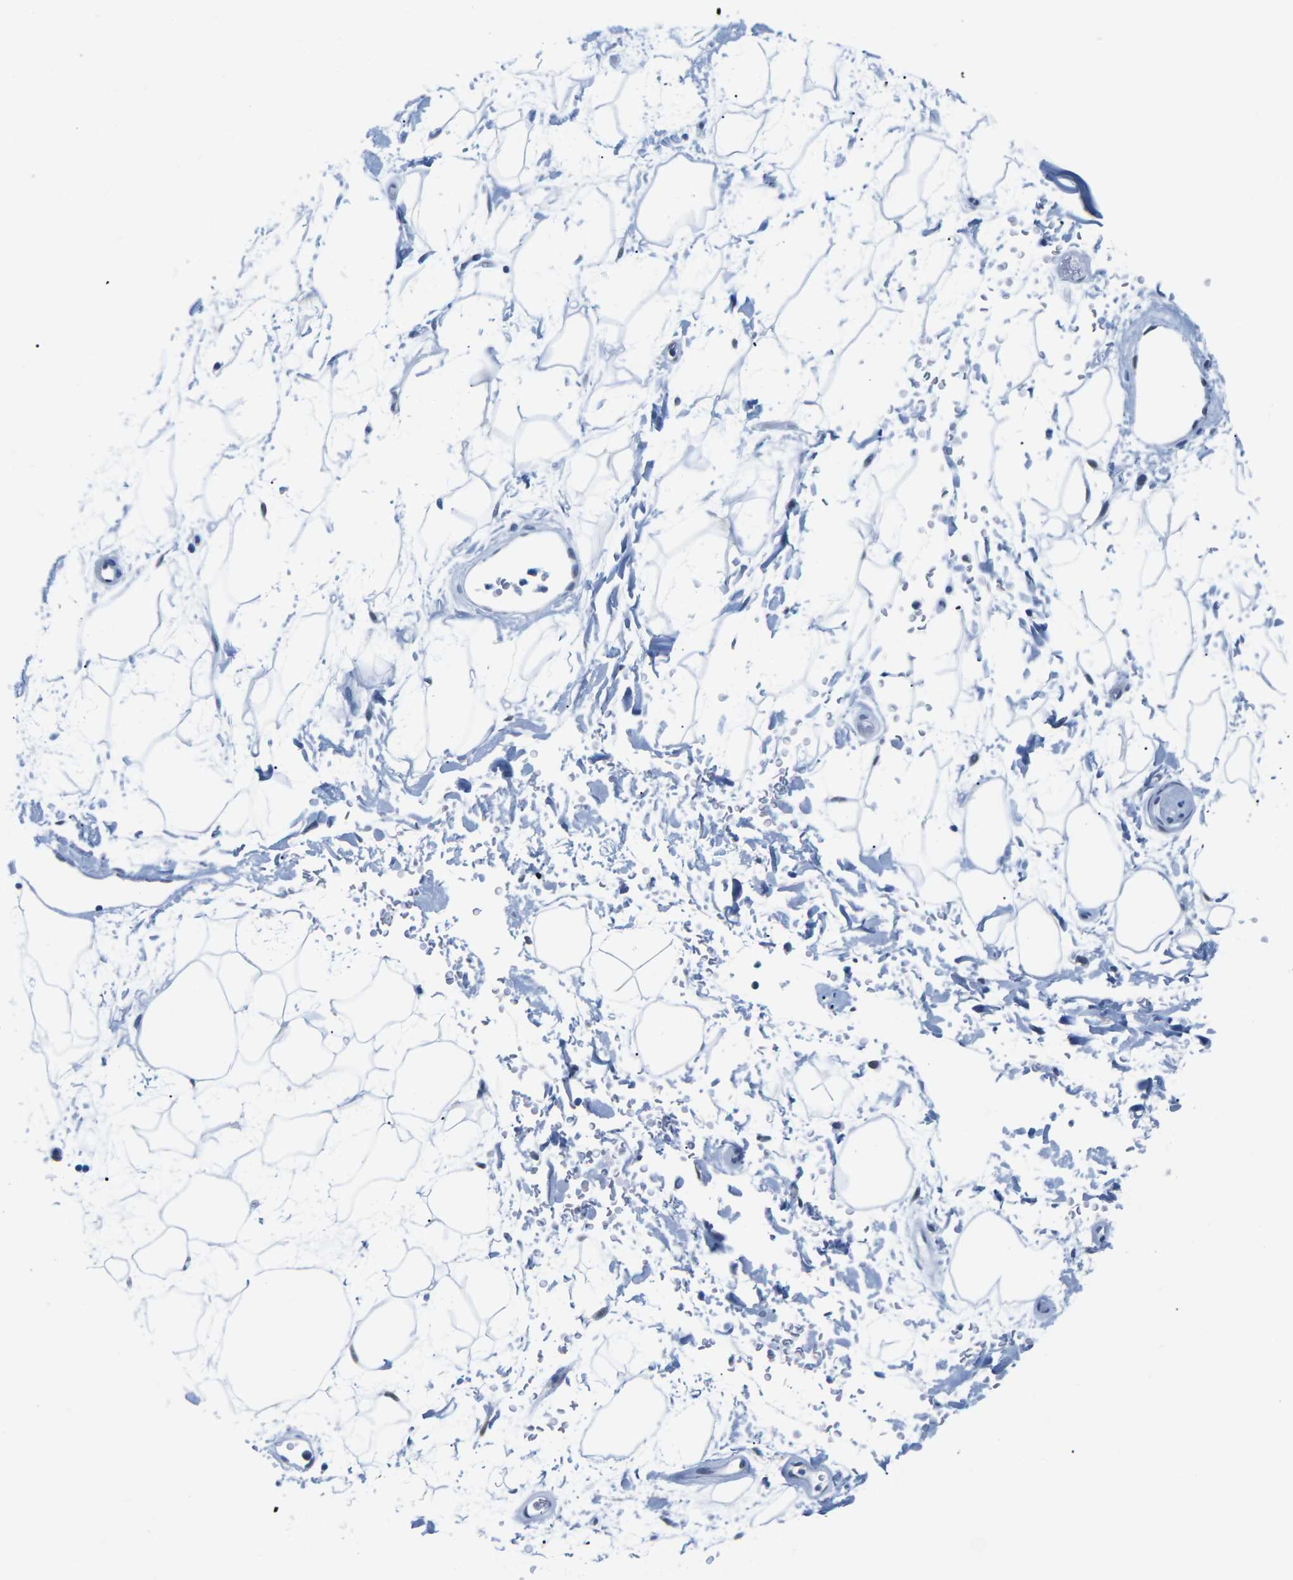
{"staining": {"intensity": "negative", "quantity": "none", "location": "none"}, "tissue": "adipose tissue", "cell_type": "Adipocytes", "image_type": "normal", "snomed": [{"axis": "morphology", "description": "Normal tissue, NOS"}, {"axis": "topography", "description": "Soft tissue"}], "caption": "DAB immunohistochemical staining of normal adipose tissue demonstrates no significant staining in adipocytes.", "gene": "UBA7", "patient": {"sex": "male", "age": 72}}